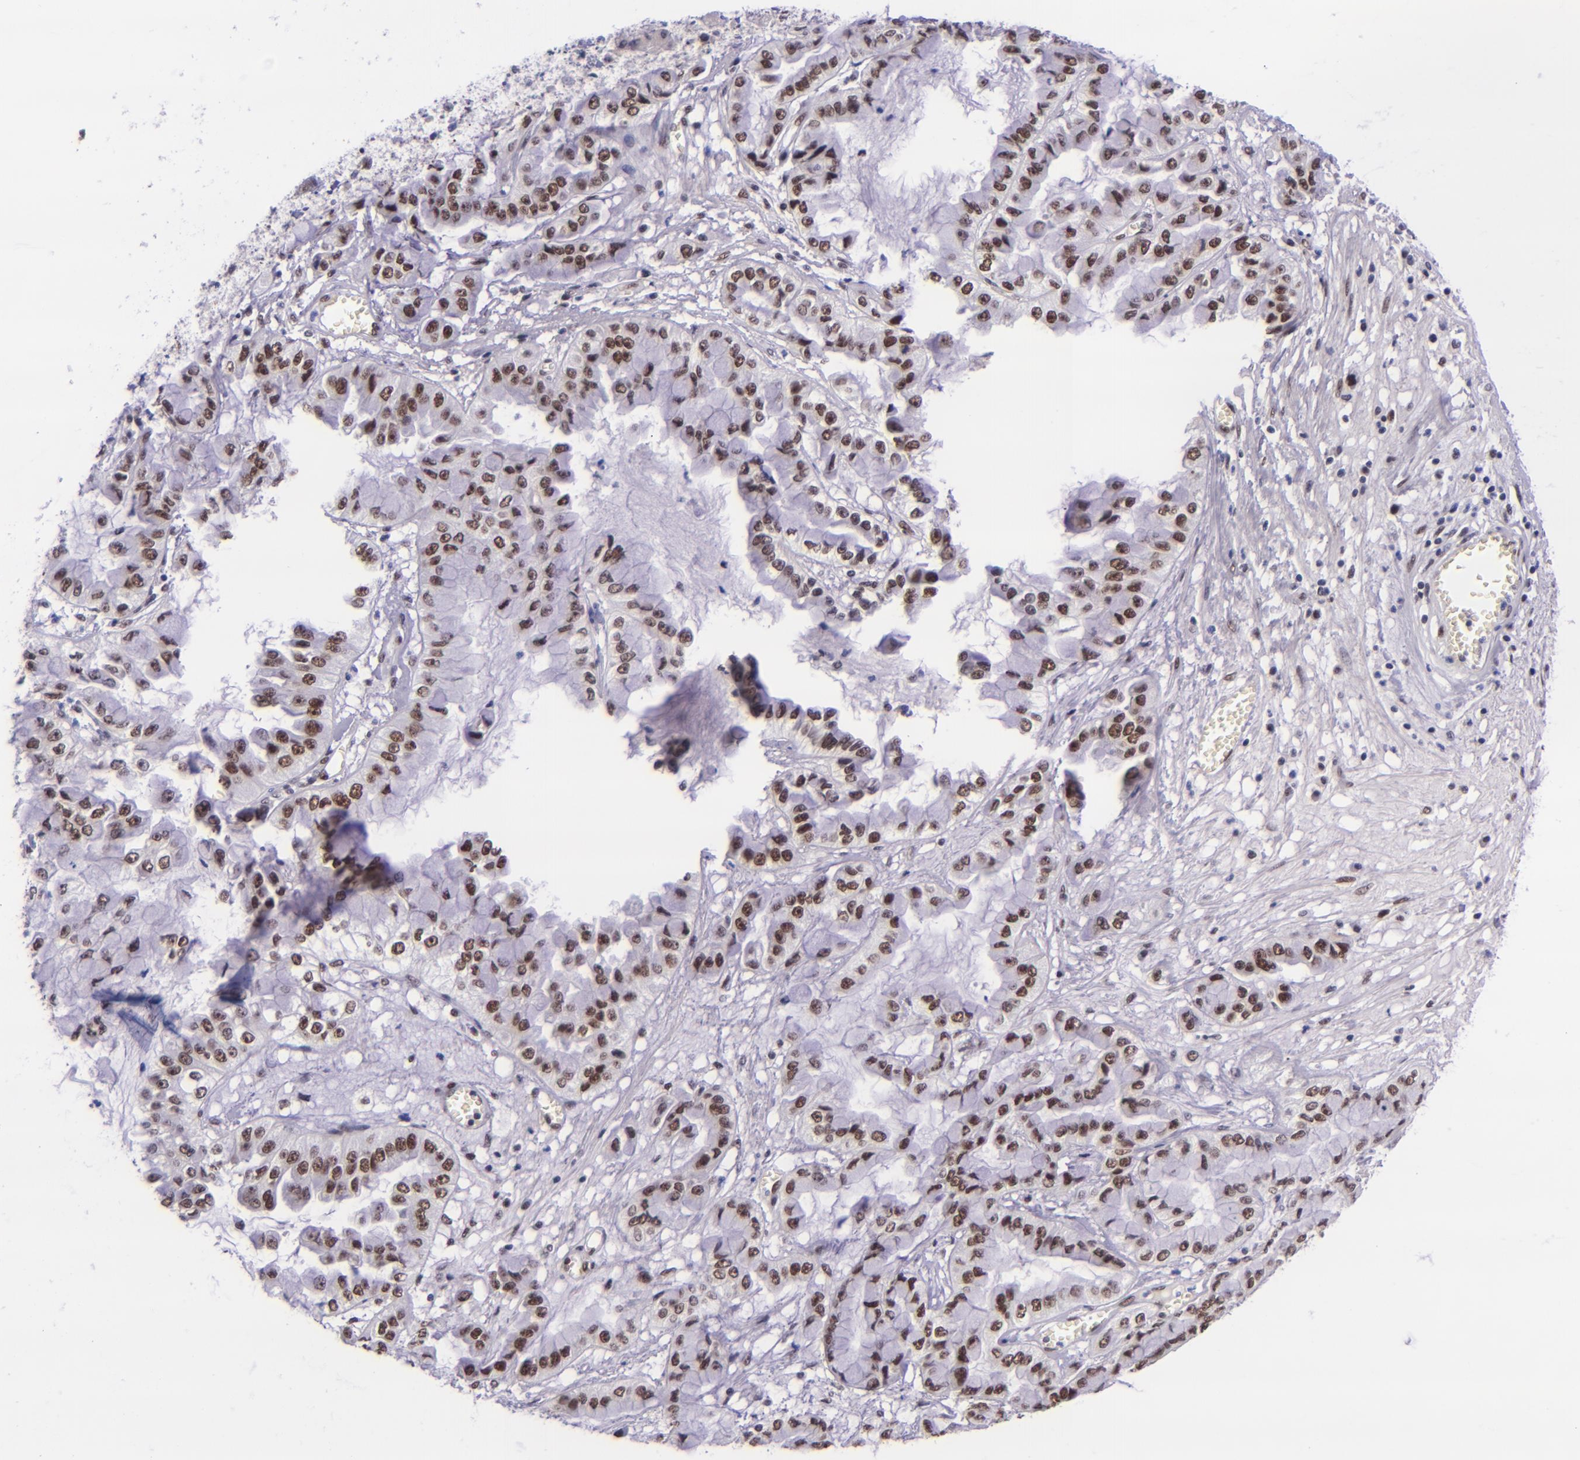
{"staining": {"intensity": "moderate", "quantity": "25%-75%", "location": "nuclear"}, "tissue": "liver cancer", "cell_type": "Tumor cells", "image_type": "cancer", "snomed": [{"axis": "morphology", "description": "Cholangiocarcinoma"}, {"axis": "topography", "description": "Liver"}], "caption": "Human liver cancer stained for a protein (brown) demonstrates moderate nuclear positive positivity in about 25%-75% of tumor cells.", "gene": "GPKOW", "patient": {"sex": "female", "age": 79}}